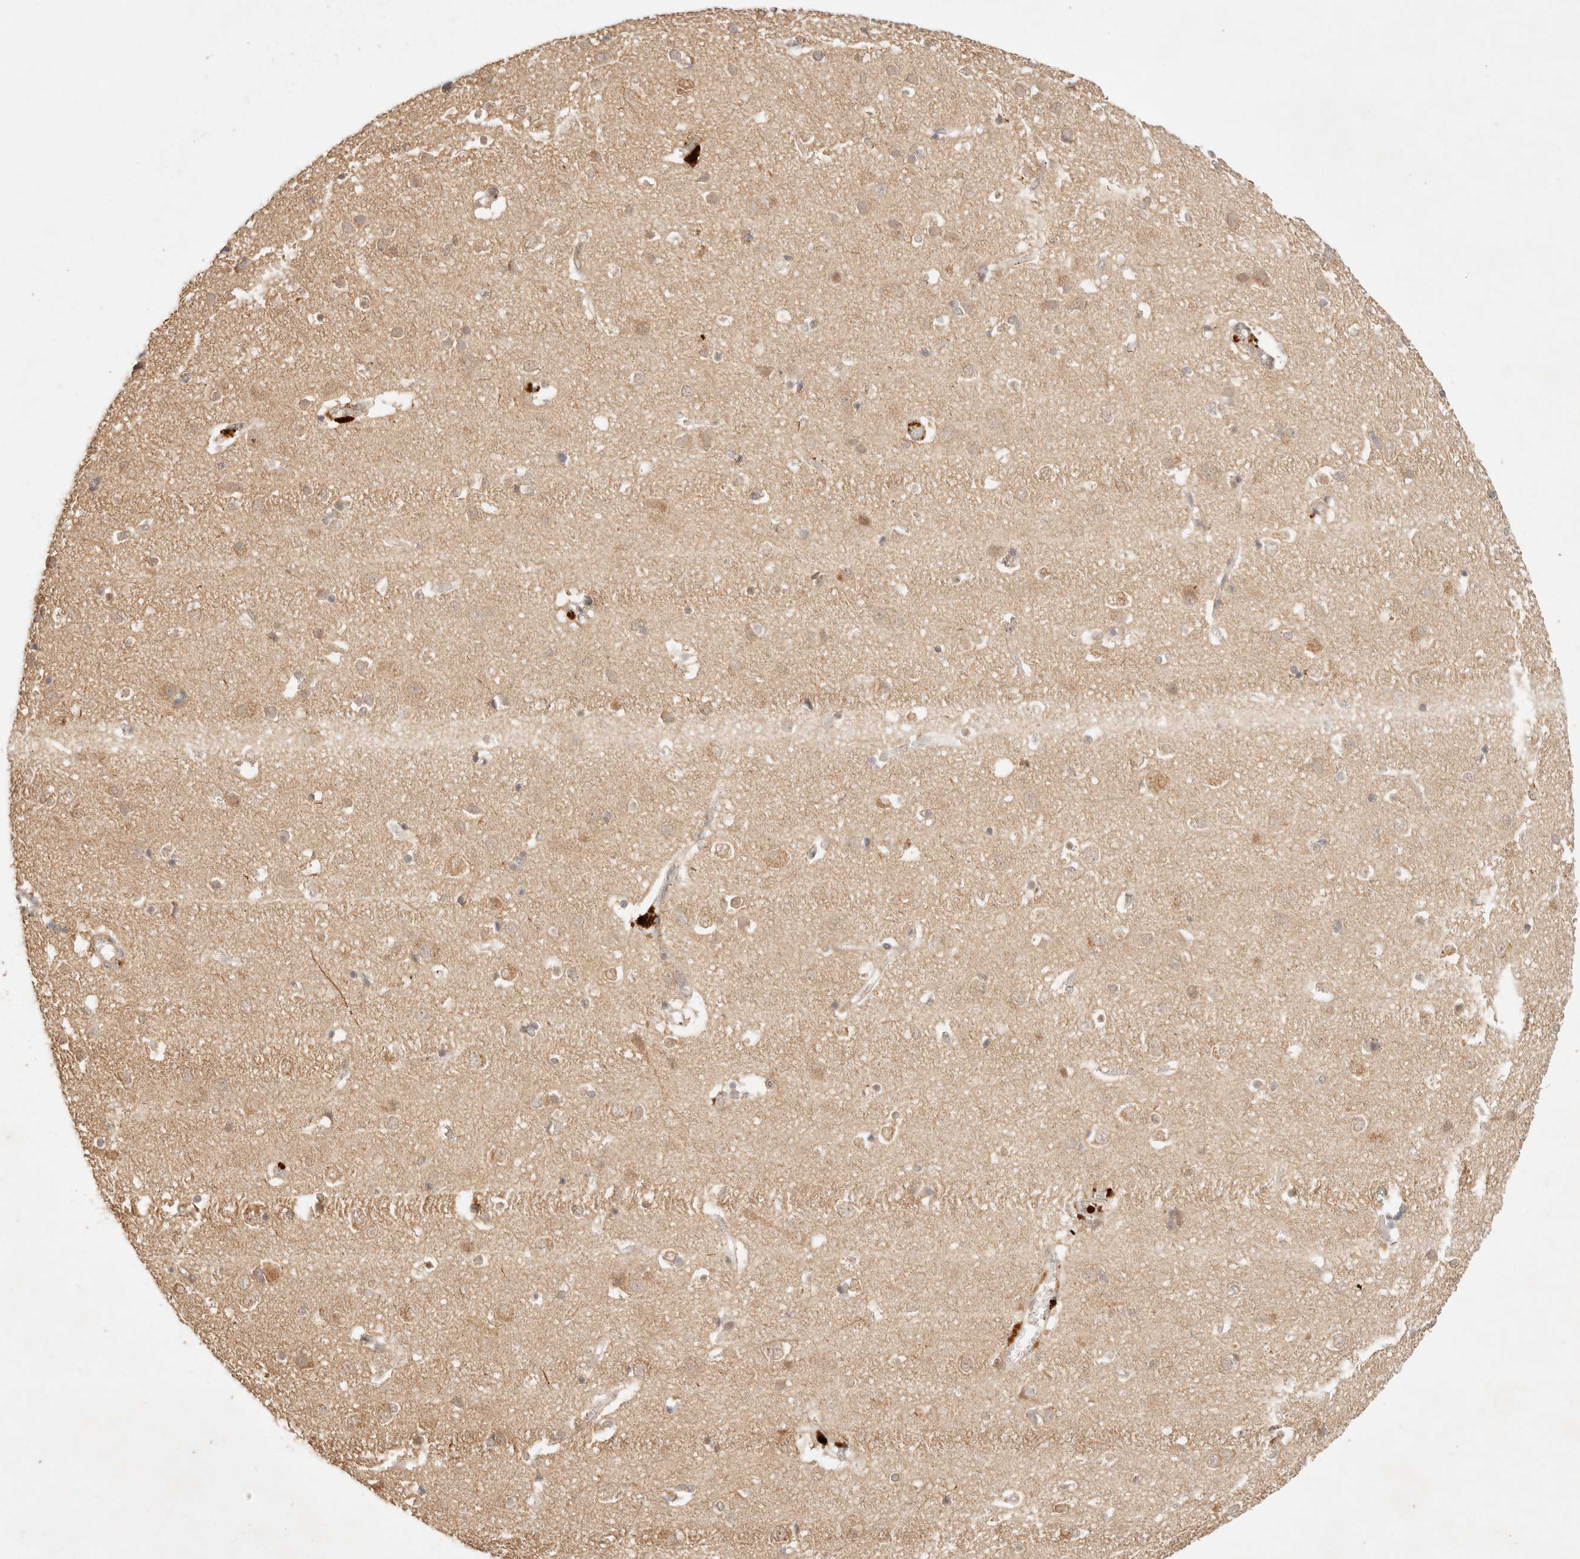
{"staining": {"intensity": "moderate", "quantity": ">75%", "location": "cytoplasmic/membranous"}, "tissue": "cerebral cortex", "cell_type": "Endothelial cells", "image_type": "normal", "snomed": [{"axis": "morphology", "description": "Normal tissue, NOS"}, {"axis": "topography", "description": "Cerebral cortex"}], "caption": "Immunohistochemistry (IHC) staining of unremarkable cerebral cortex, which exhibits medium levels of moderate cytoplasmic/membranous positivity in approximately >75% of endothelial cells indicating moderate cytoplasmic/membranous protein positivity. The staining was performed using DAB (brown) for protein detection and nuclei were counterstained in hematoxylin (blue).", "gene": "TRIM11", "patient": {"sex": "male", "age": 54}}